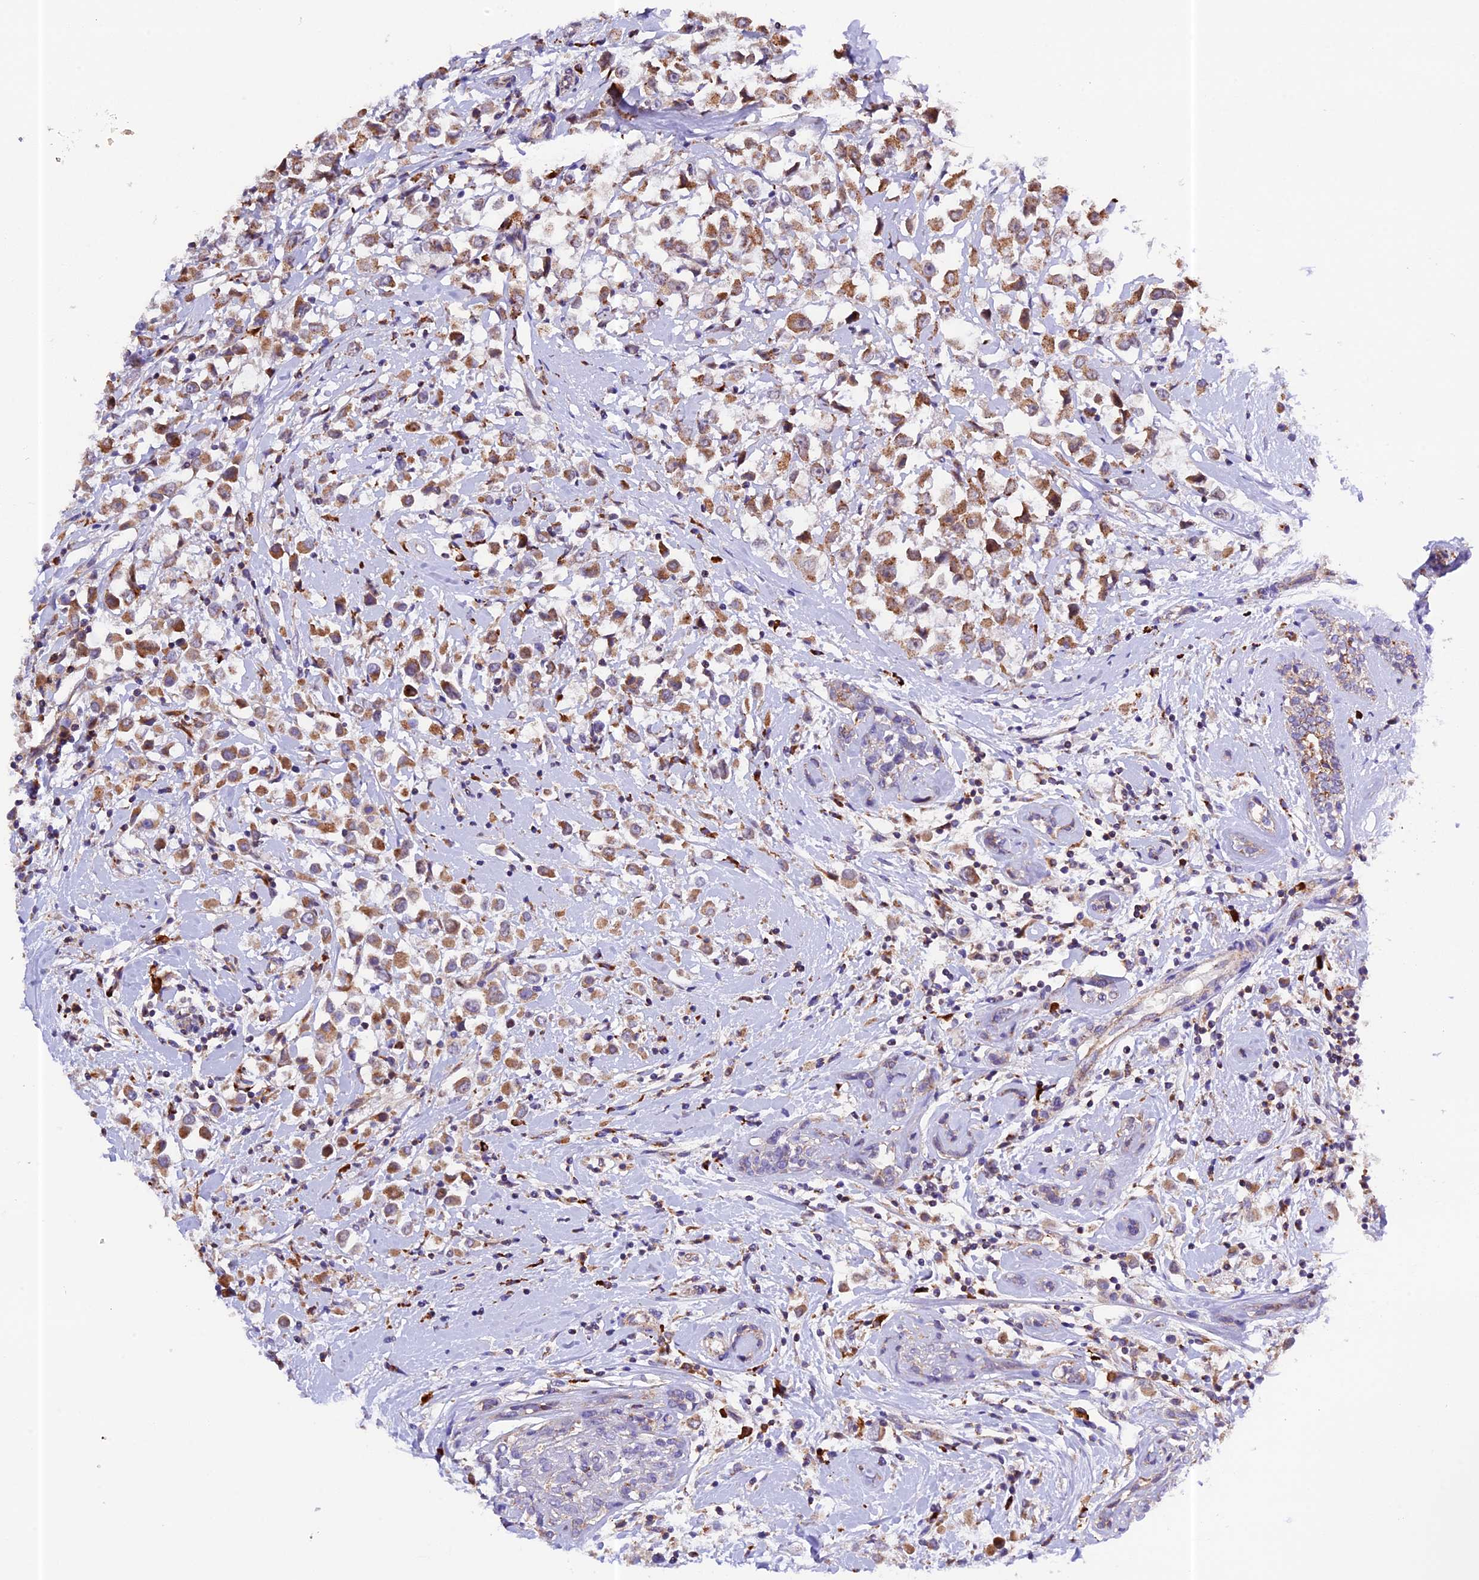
{"staining": {"intensity": "moderate", "quantity": ">75%", "location": "cytoplasmic/membranous"}, "tissue": "breast cancer", "cell_type": "Tumor cells", "image_type": "cancer", "snomed": [{"axis": "morphology", "description": "Duct carcinoma"}, {"axis": "topography", "description": "Breast"}], "caption": "A brown stain highlights moderate cytoplasmic/membranous expression of a protein in breast infiltrating ductal carcinoma tumor cells.", "gene": "METTL22", "patient": {"sex": "female", "age": 87}}